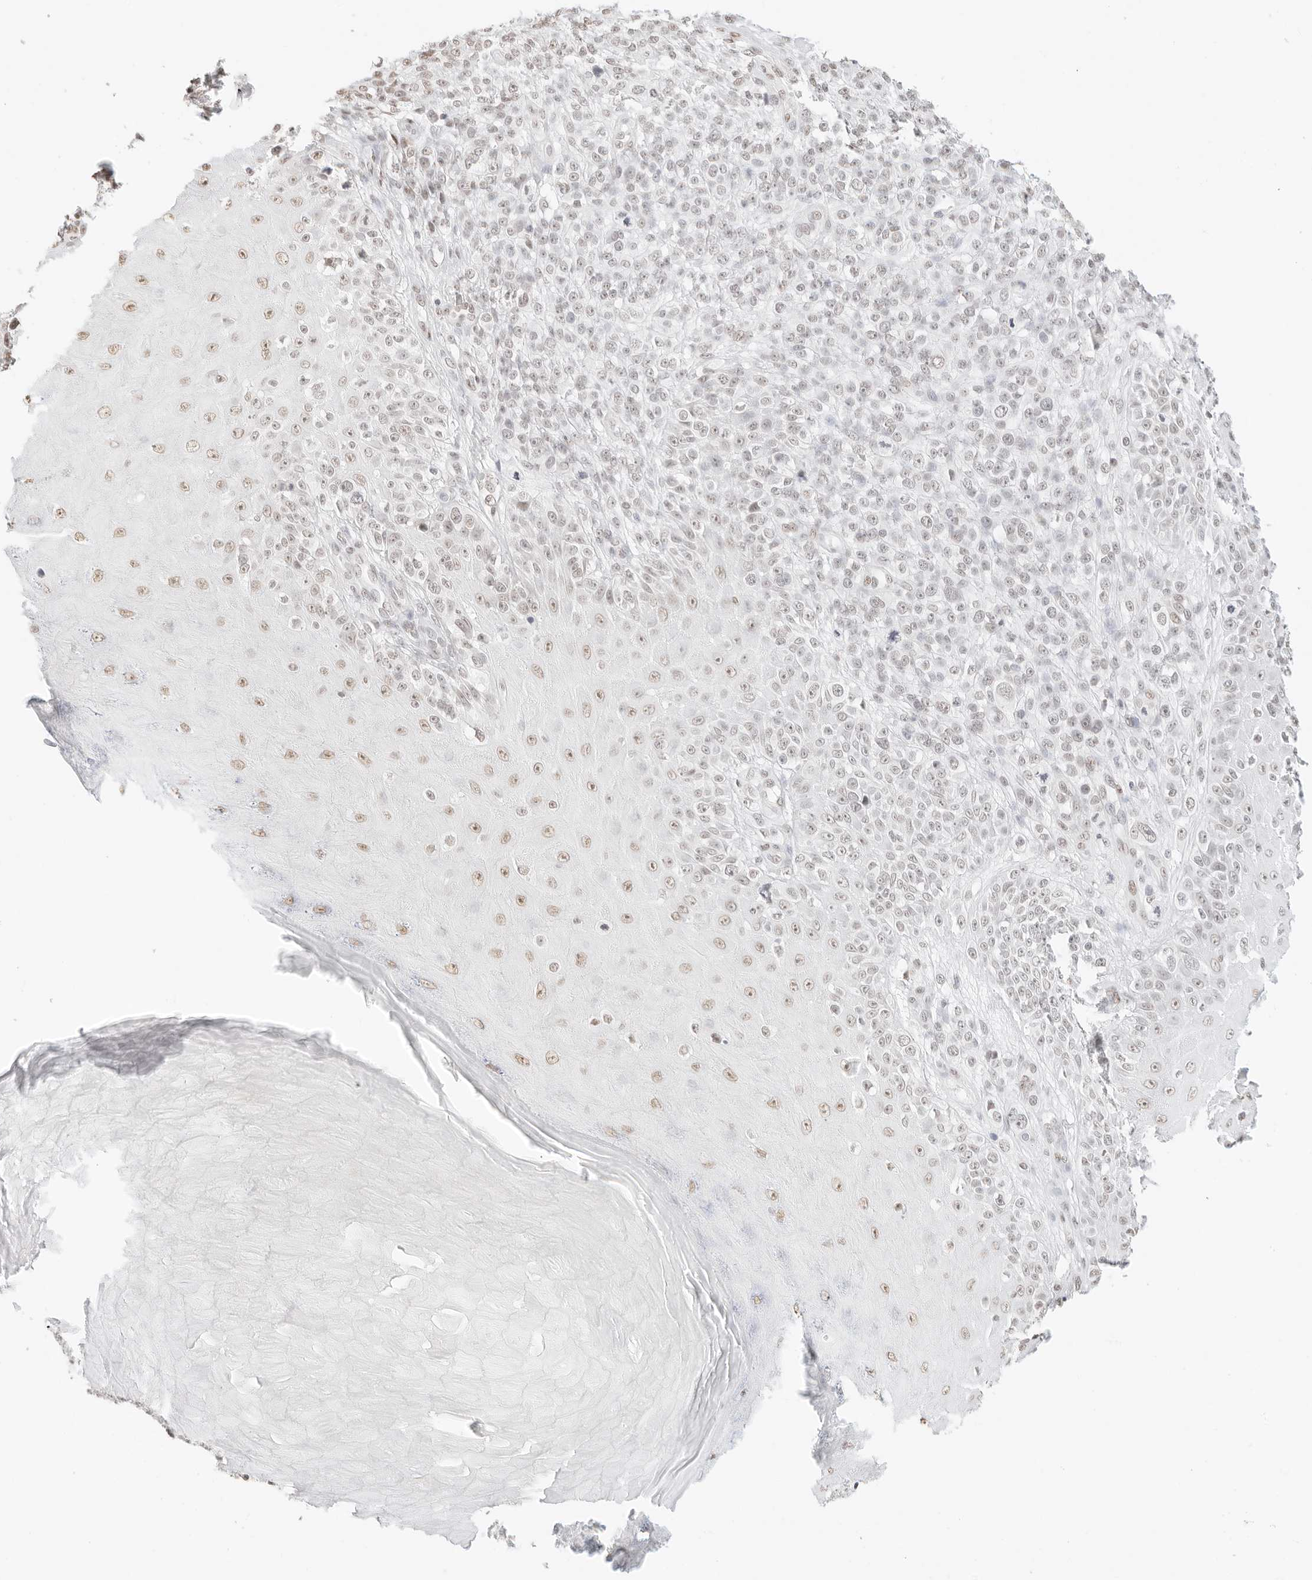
{"staining": {"intensity": "weak", "quantity": "25%-75%", "location": "nuclear"}, "tissue": "melanoma", "cell_type": "Tumor cells", "image_type": "cancer", "snomed": [{"axis": "morphology", "description": "Malignant melanoma, NOS"}, {"axis": "topography", "description": "Skin"}], "caption": "Immunohistochemistry (IHC) (DAB) staining of human melanoma demonstrates weak nuclear protein expression in about 25%-75% of tumor cells.", "gene": "FBLN5", "patient": {"sex": "female", "age": 55}}